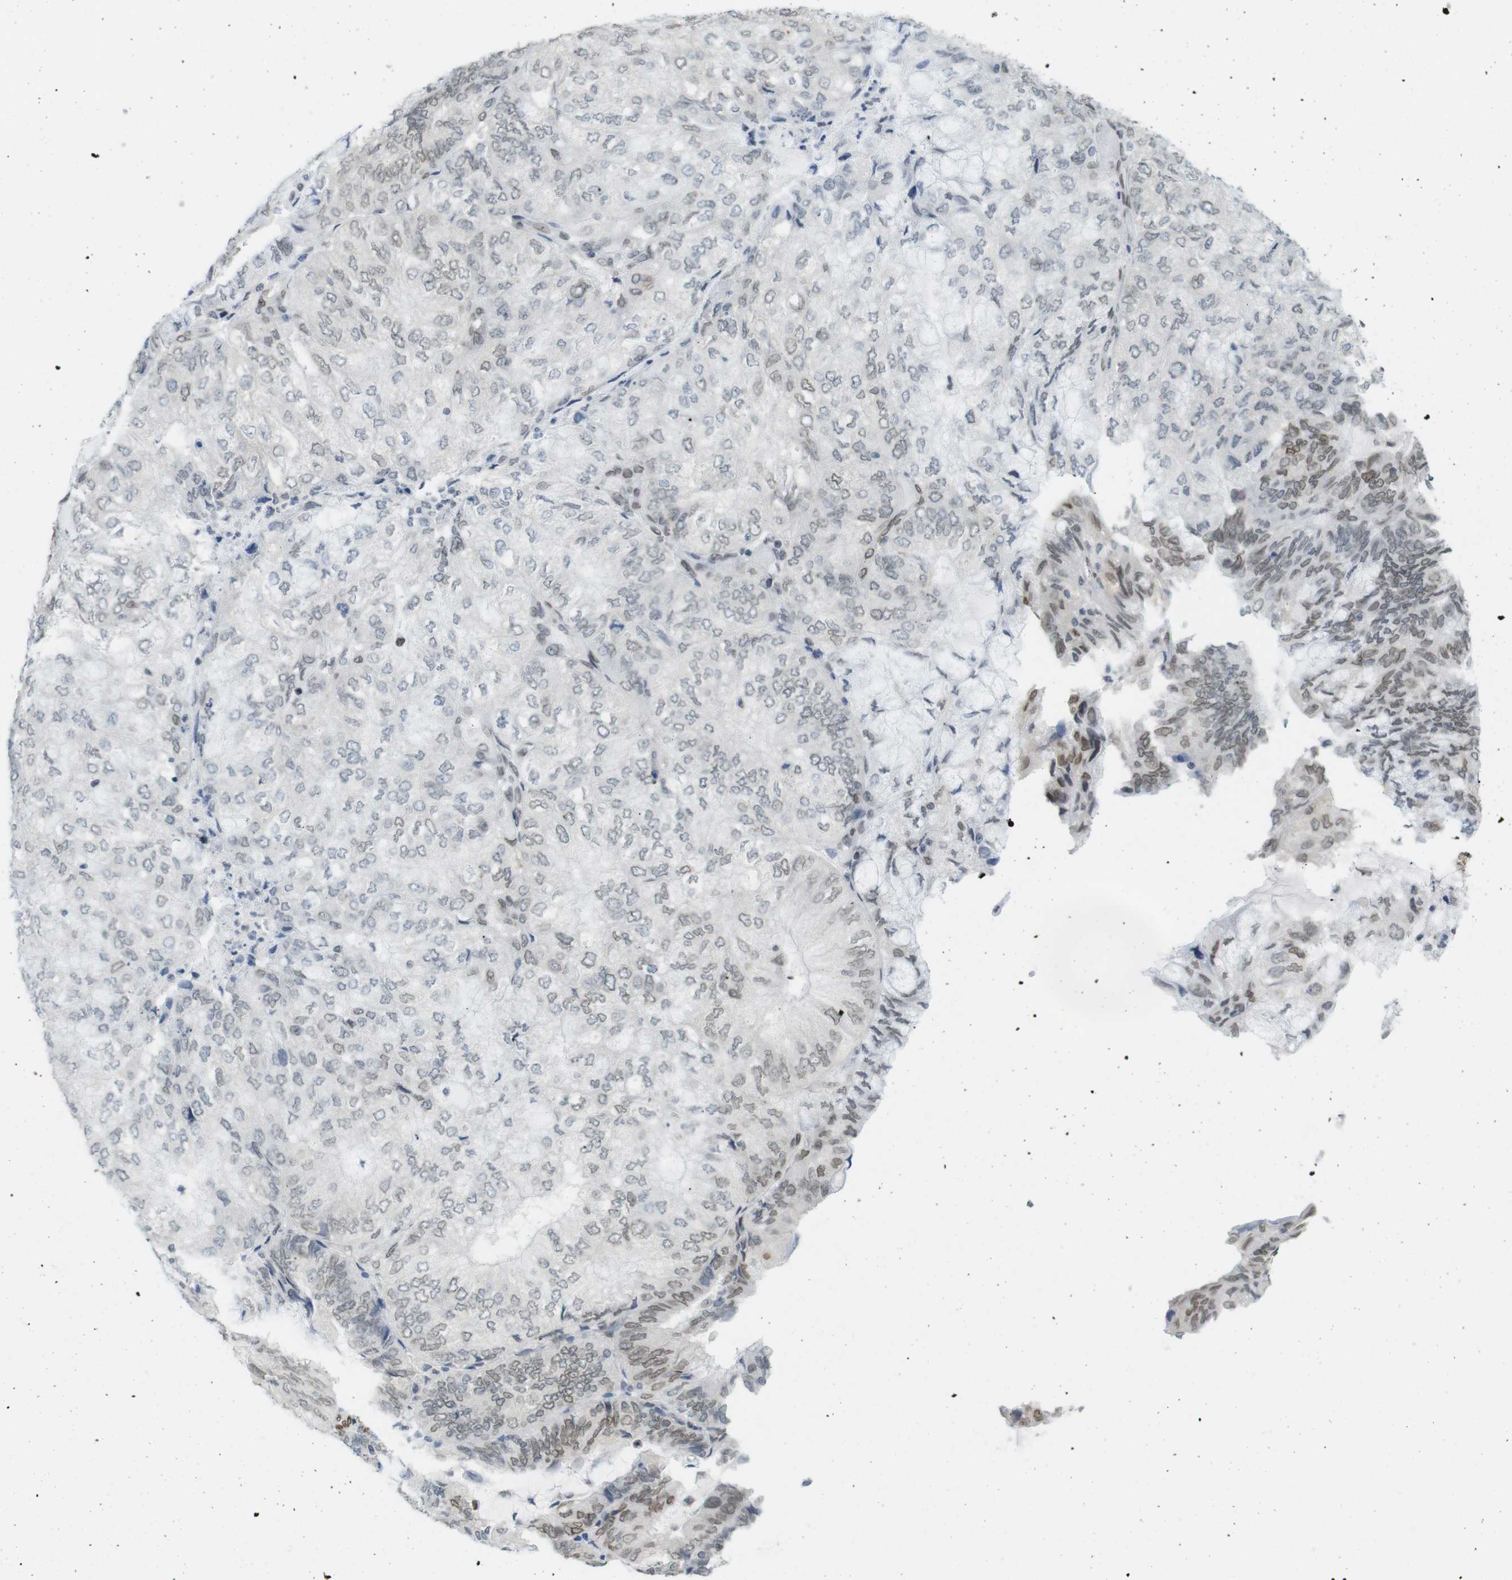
{"staining": {"intensity": "moderate", "quantity": "<25%", "location": "cytoplasmic/membranous,nuclear"}, "tissue": "endometrial cancer", "cell_type": "Tumor cells", "image_type": "cancer", "snomed": [{"axis": "morphology", "description": "Adenocarcinoma, NOS"}, {"axis": "topography", "description": "Endometrium"}], "caption": "DAB (3,3'-diaminobenzidine) immunohistochemical staining of endometrial adenocarcinoma reveals moderate cytoplasmic/membranous and nuclear protein positivity in approximately <25% of tumor cells.", "gene": "ARL6IP6", "patient": {"sex": "female", "age": 81}}